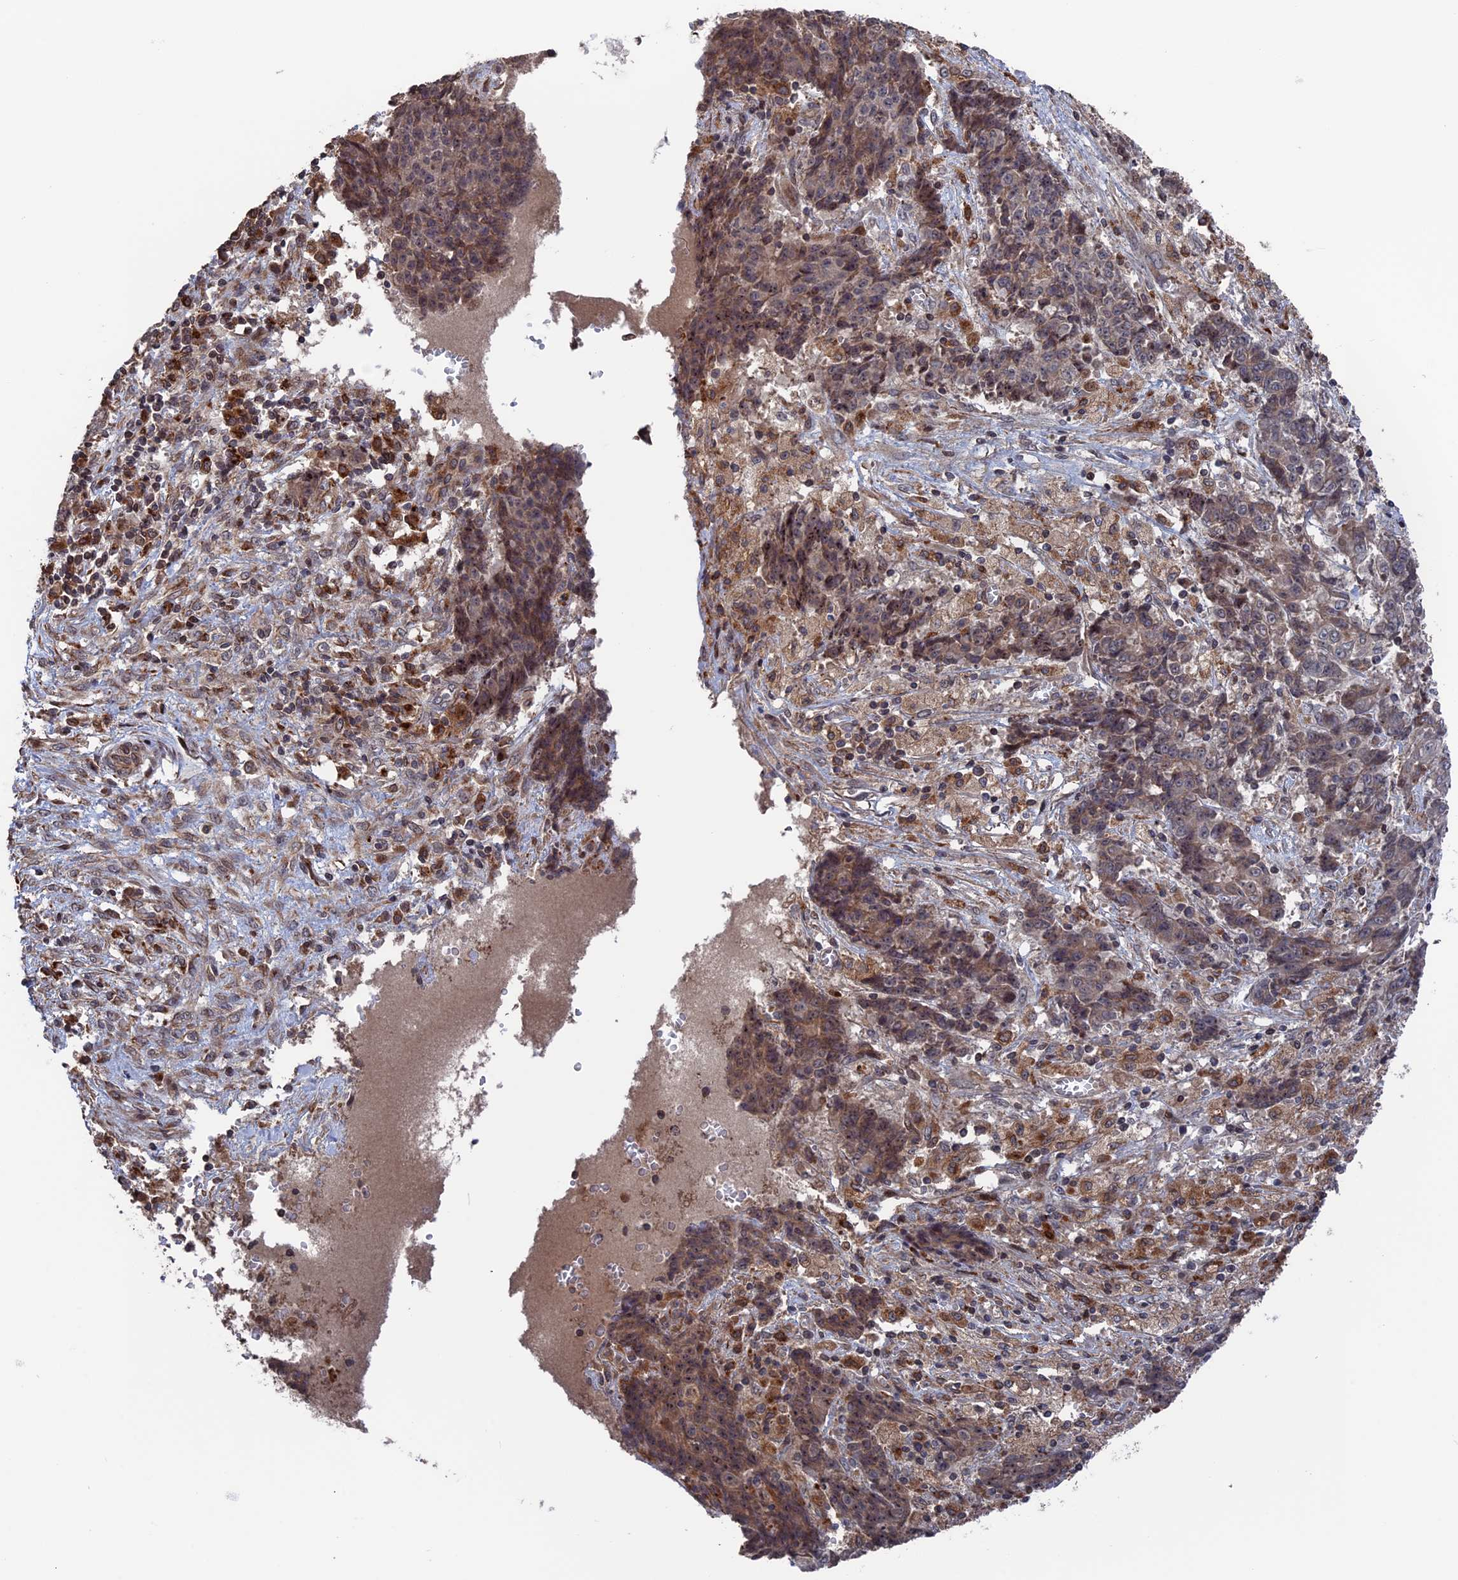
{"staining": {"intensity": "weak", "quantity": "25%-75%", "location": "cytoplasmic/membranous"}, "tissue": "ovarian cancer", "cell_type": "Tumor cells", "image_type": "cancer", "snomed": [{"axis": "morphology", "description": "Carcinoma, endometroid"}, {"axis": "topography", "description": "Ovary"}], "caption": "Human endometroid carcinoma (ovarian) stained with a protein marker demonstrates weak staining in tumor cells.", "gene": "PLA2G15", "patient": {"sex": "female", "age": 42}}